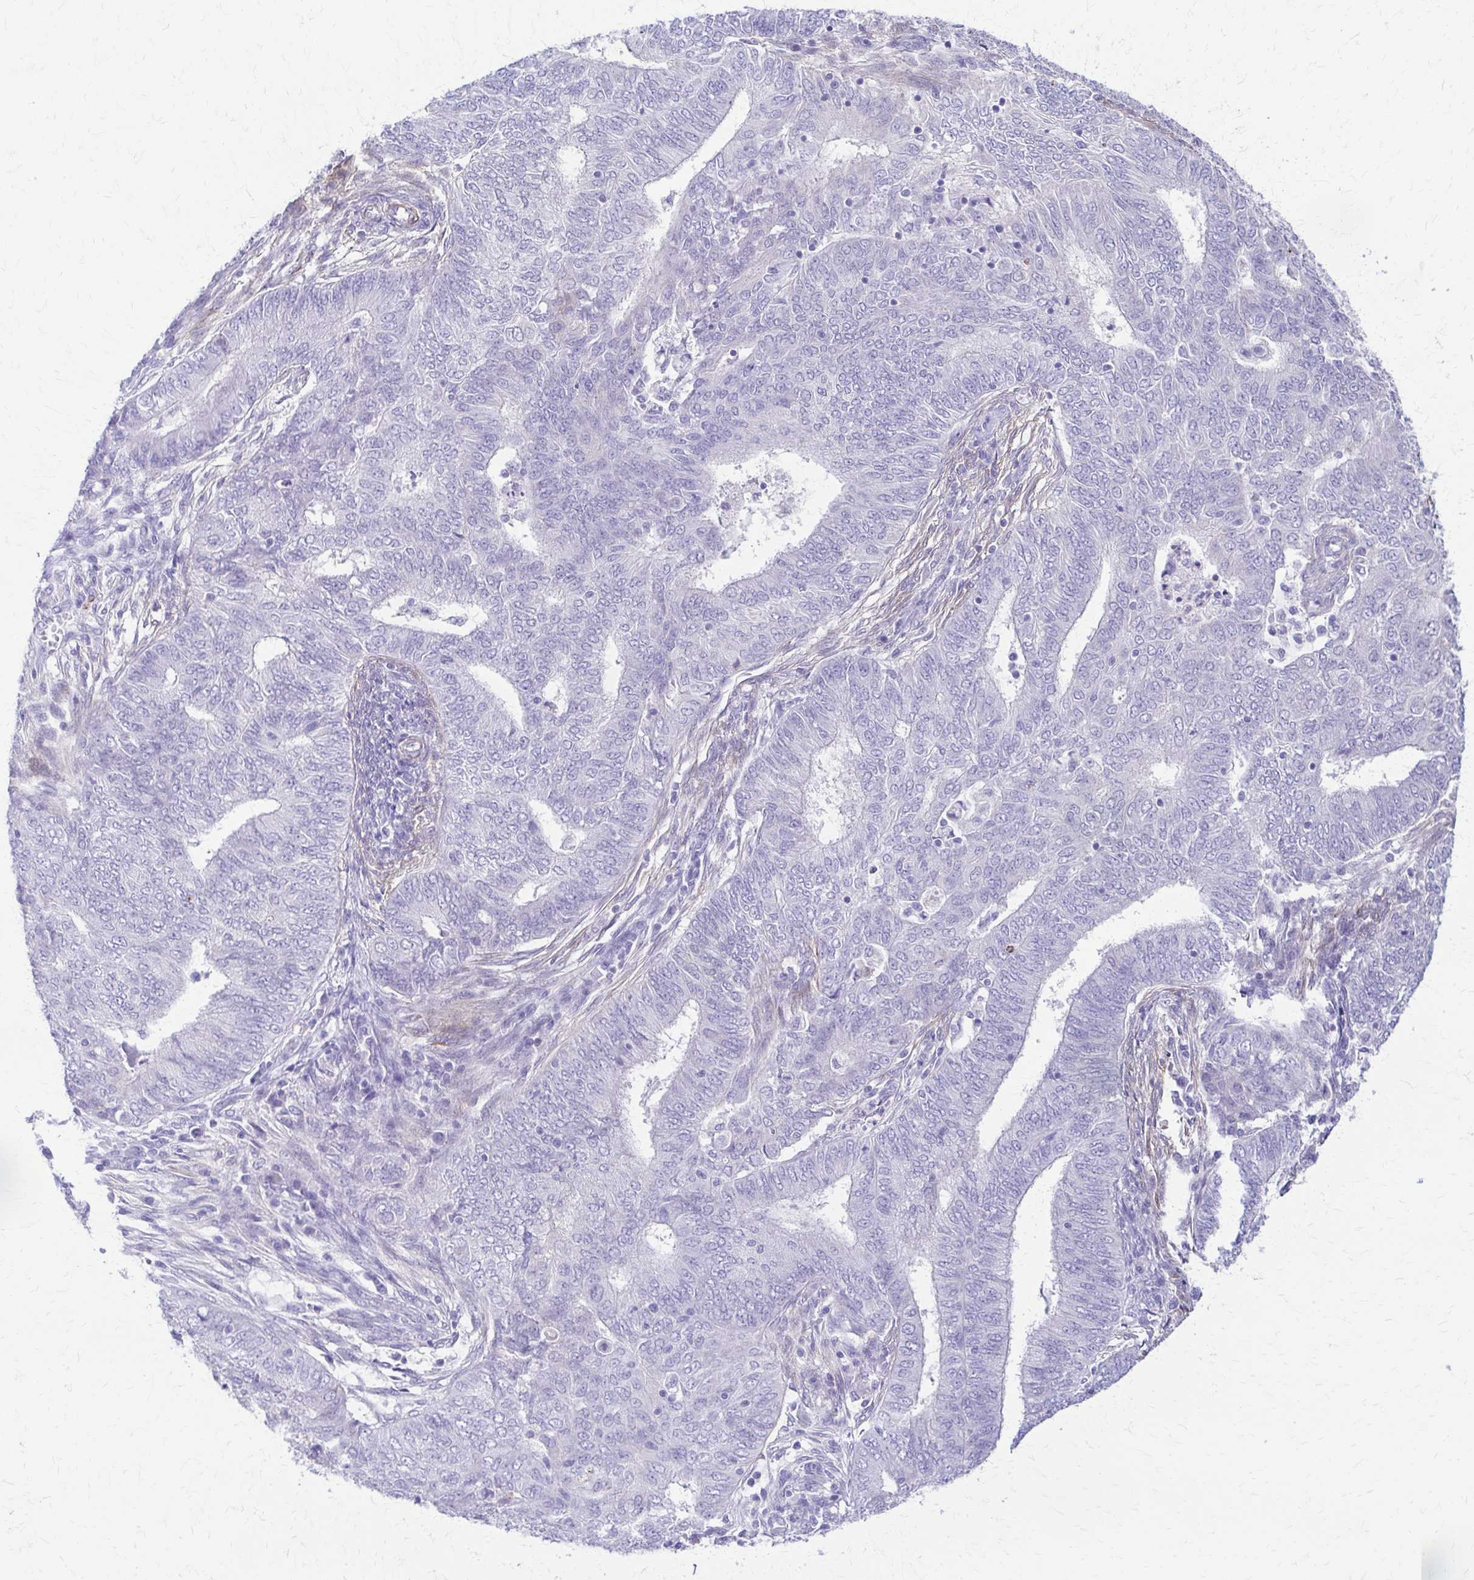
{"staining": {"intensity": "negative", "quantity": "none", "location": "none"}, "tissue": "endometrial cancer", "cell_type": "Tumor cells", "image_type": "cancer", "snomed": [{"axis": "morphology", "description": "Adenocarcinoma, NOS"}, {"axis": "topography", "description": "Endometrium"}], "caption": "There is no significant staining in tumor cells of endometrial cancer (adenocarcinoma). (Immunohistochemistry, brightfield microscopy, high magnification).", "gene": "DSP", "patient": {"sex": "female", "age": 62}}